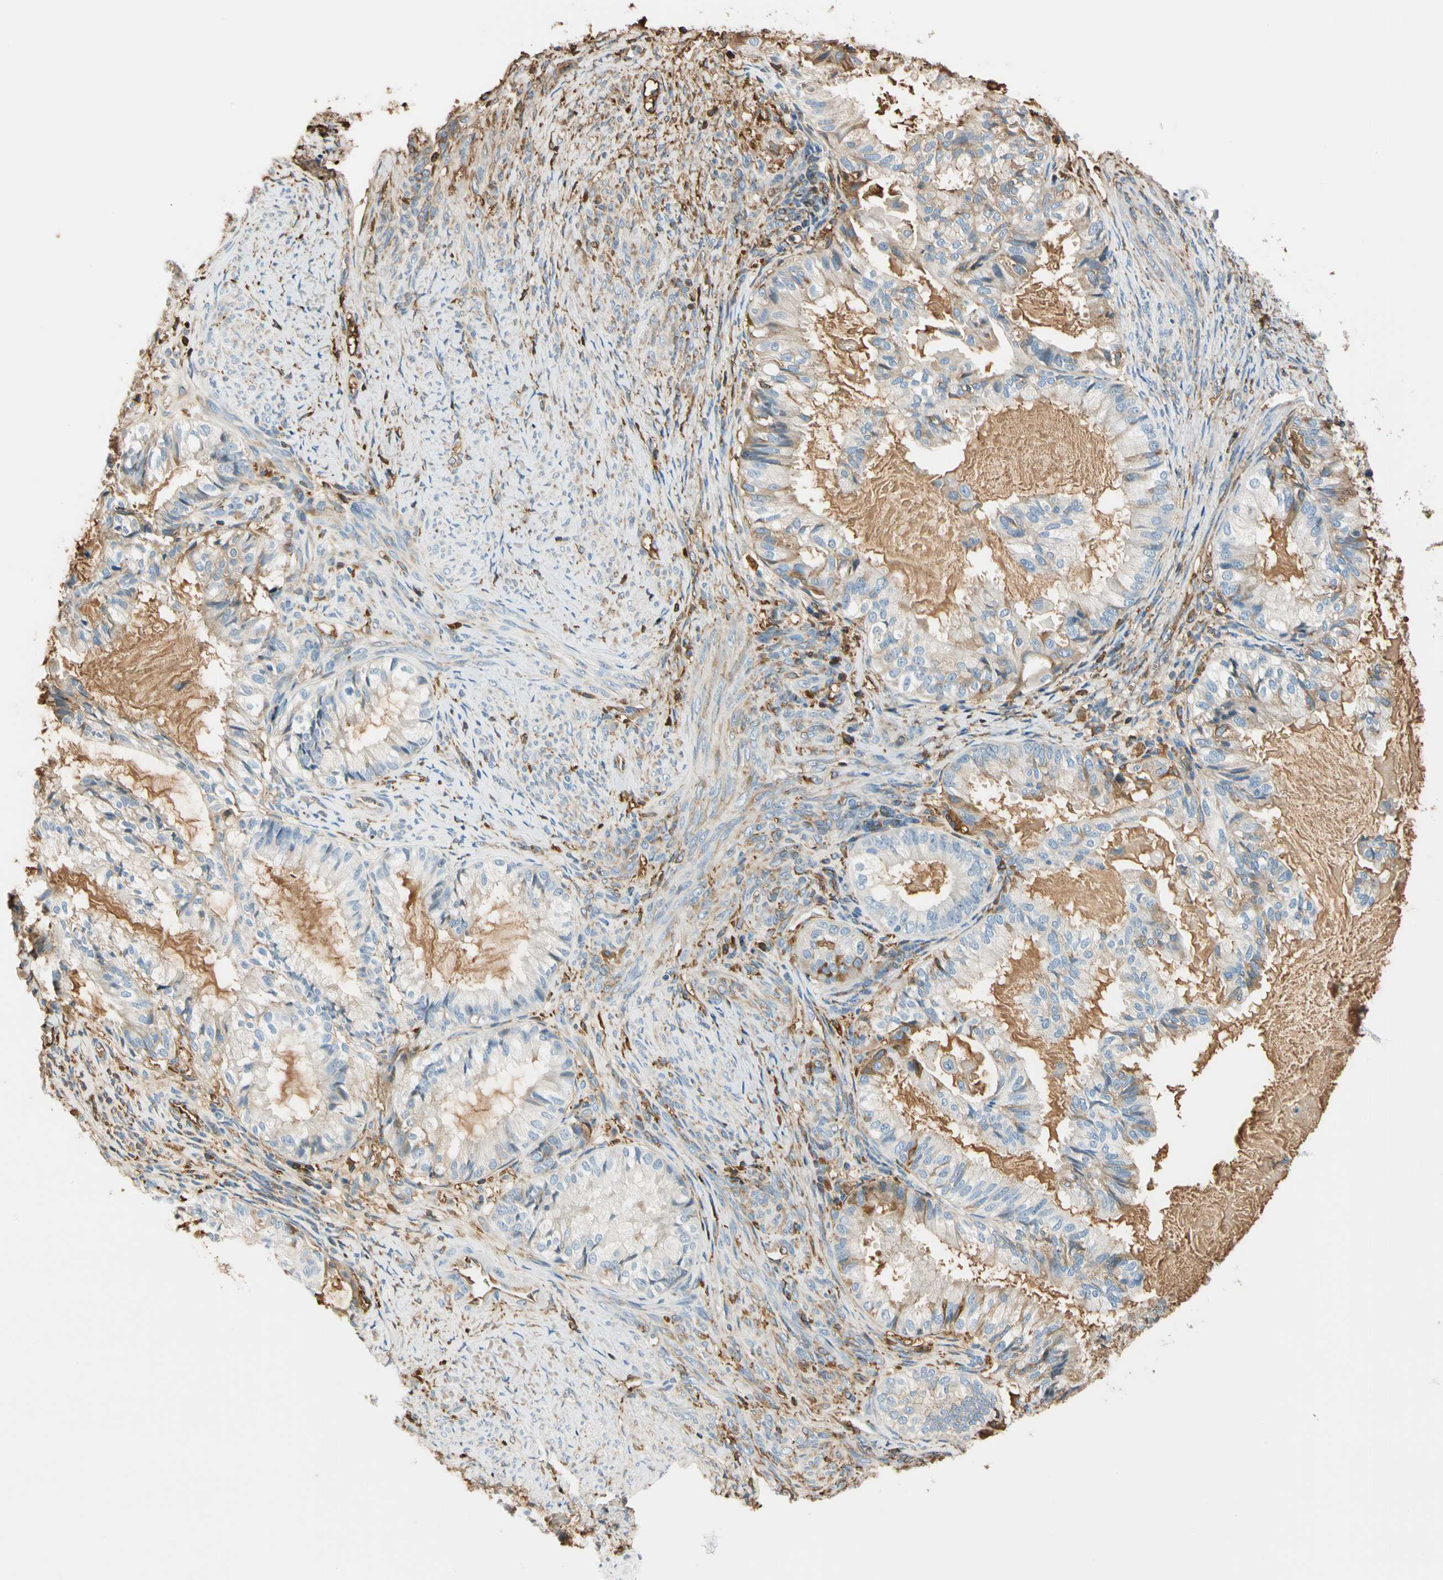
{"staining": {"intensity": "moderate", "quantity": "25%-75%", "location": "cytoplasmic/membranous"}, "tissue": "cervical cancer", "cell_type": "Tumor cells", "image_type": "cancer", "snomed": [{"axis": "morphology", "description": "Normal tissue, NOS"}, {"axis": "morphology", "description": "Adenocarcinoma, NOS"}, {"axis": "topography", "description": "Cervix"}, {"axis": "topography", "description": "Endometrium"}], "caption": "This image demonstrates IHC staining of cervical cancer, with medium moderate cytoplasmic/membranous positivity in approximately 25%-75% of tumor cells.", "gene": "LAMB3", "patient": {"sex": "female", "age": 86}}